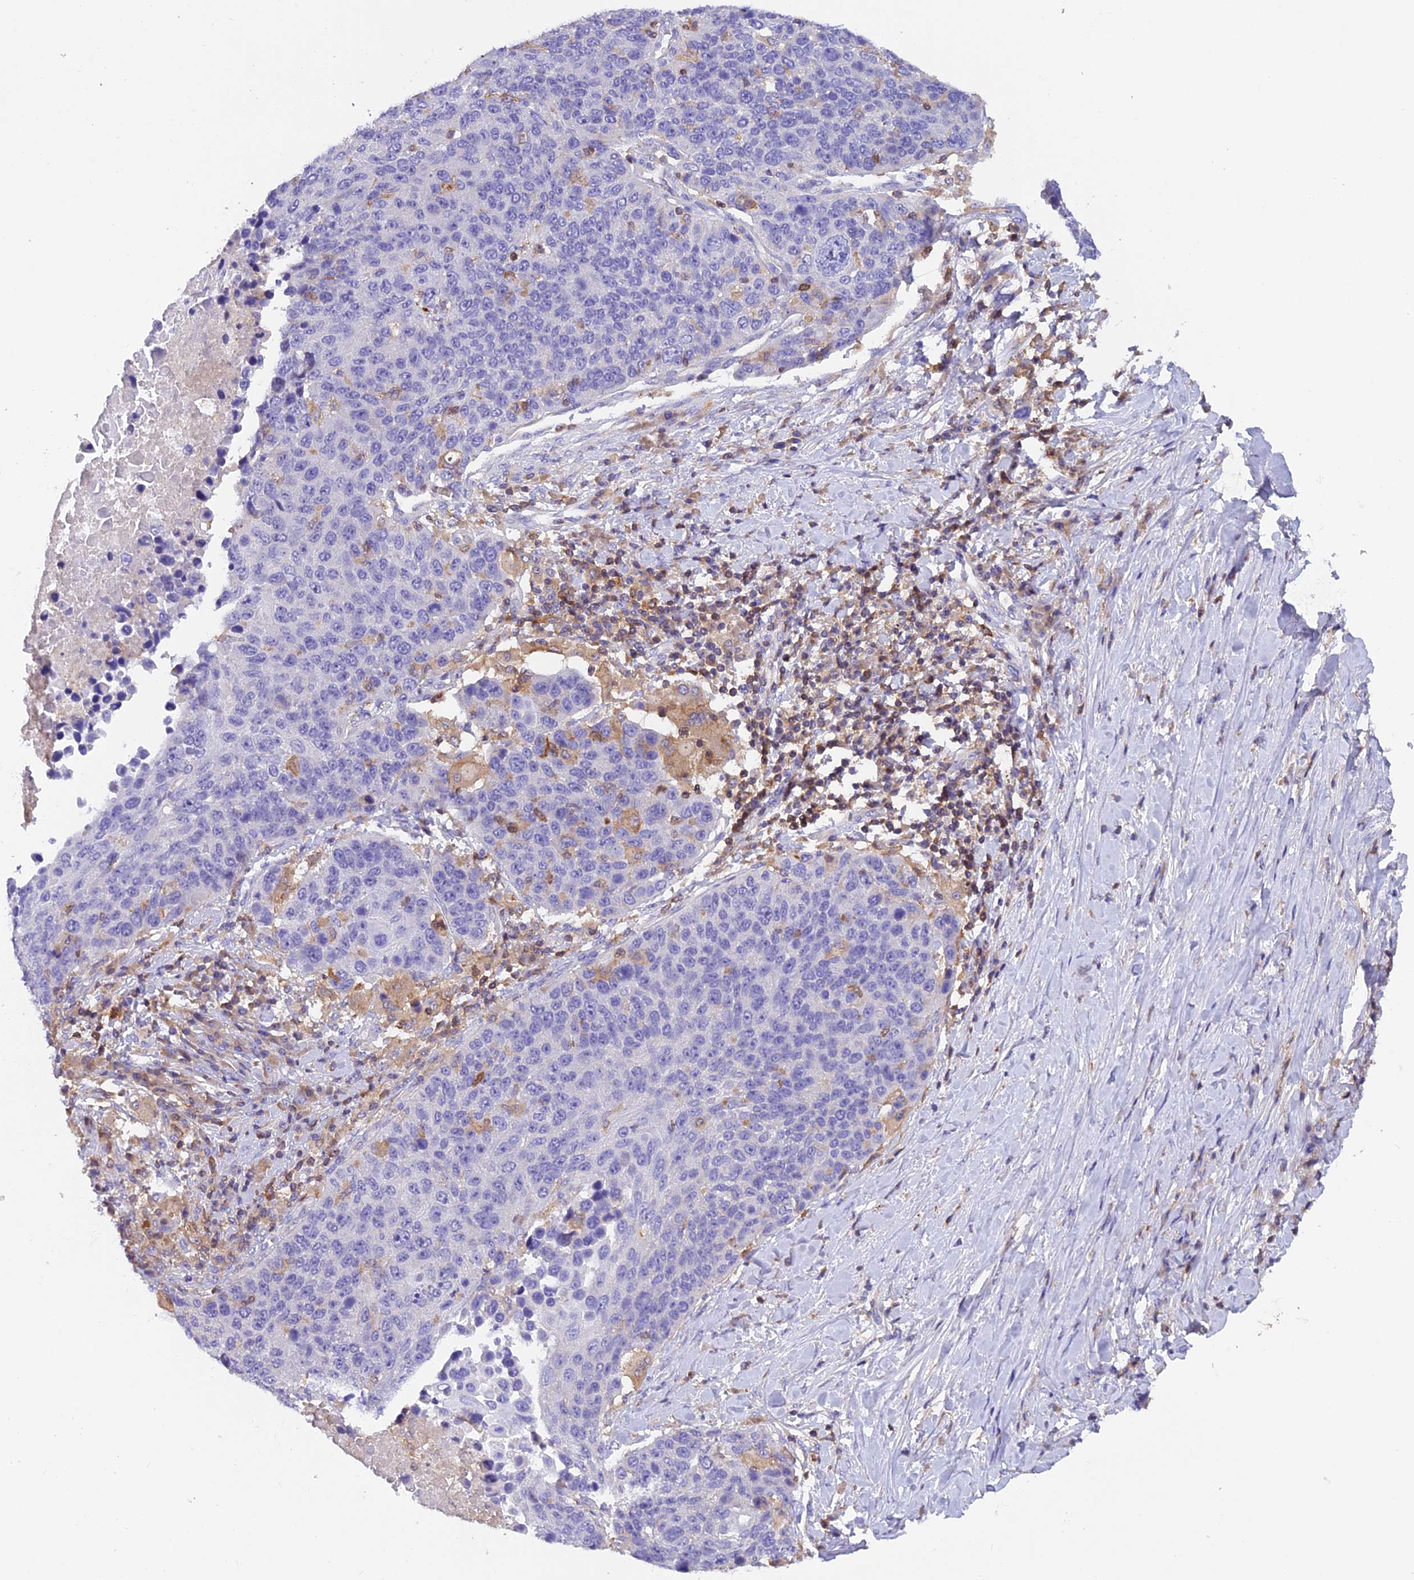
{"staining": {"intensity": "negative", "quantity": "none", "location": "none"}, "tissue": "lung cancer", "cell_type": "Tumor cells", "image_type": "cancer", "snomed": [{"axis": "morphology", "description": "Normal tissue, NOS"}, {"axis": "morphology", "description": "Squamous cell carcinoma, NOS"}, {"axis": "topography", "description": "Lymph node"}, {"axis": "topography", "description": "Lung"}], "caption": "This is an immunohistochemistry (IHC) image of lung cancer. There is no staining in tumor cells.", "gene": "LPXN", "patient": {"sex": "male", "age": 66}}